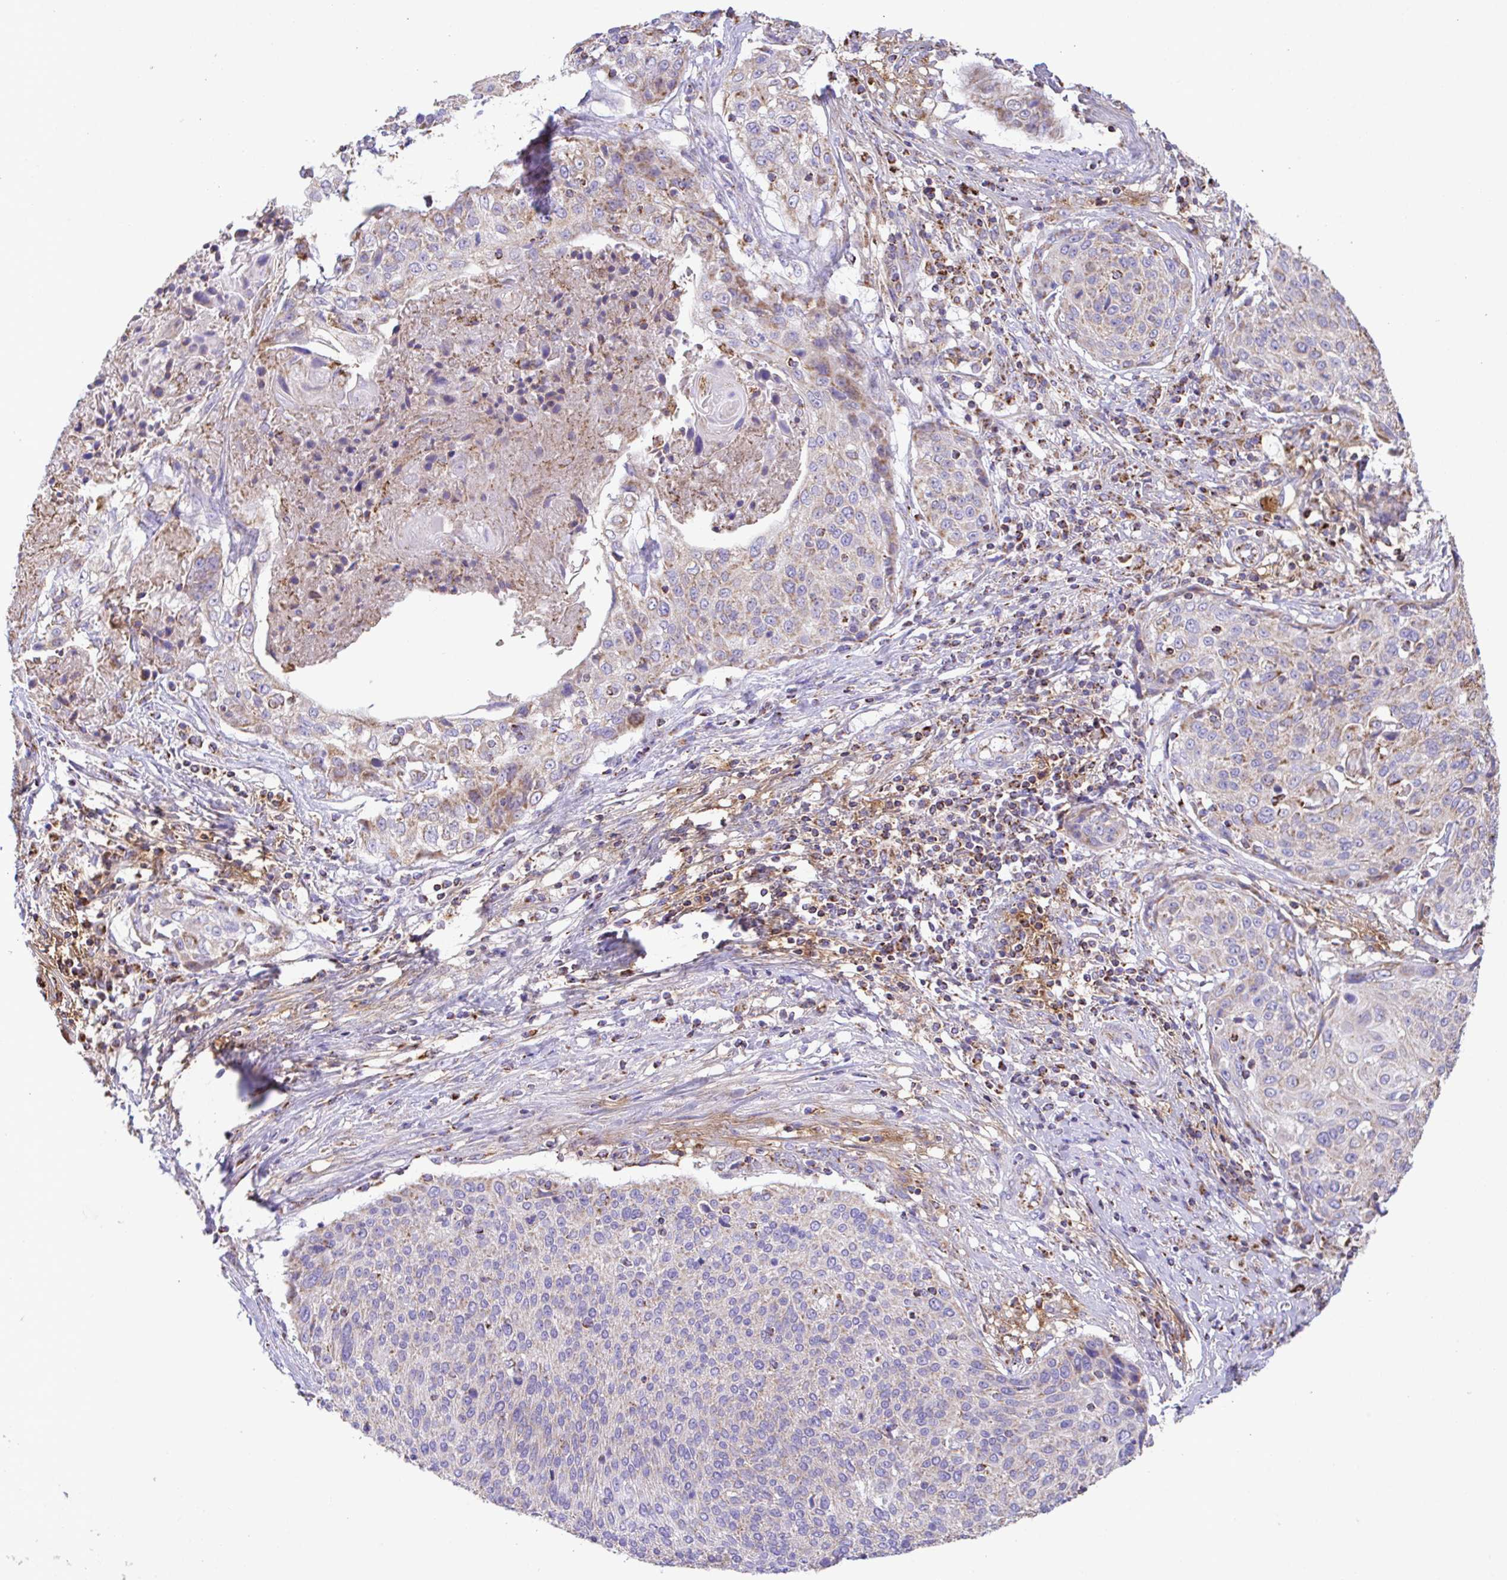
{"staining": {"intensity": "weak", "quantity": "25%-75%", "location": "cytoplasmic/membranous"}, "tissue": "cervical cancer", "cell_type": "Tumor cells", "image_type": "cancer", "snomed": [{"axis": "morphology", "description": "Squamous cell carcinoma, NOS"}, {"axis": "topography", "description": "Cervix"}], "caption": "This is an image of IHC staining of cervical cancer, which shows weak staining in the cytoplasmic/membranous of tumor cells.", "gene": "PCMTD2", "patient": {"sex": "female", "age": 31}}